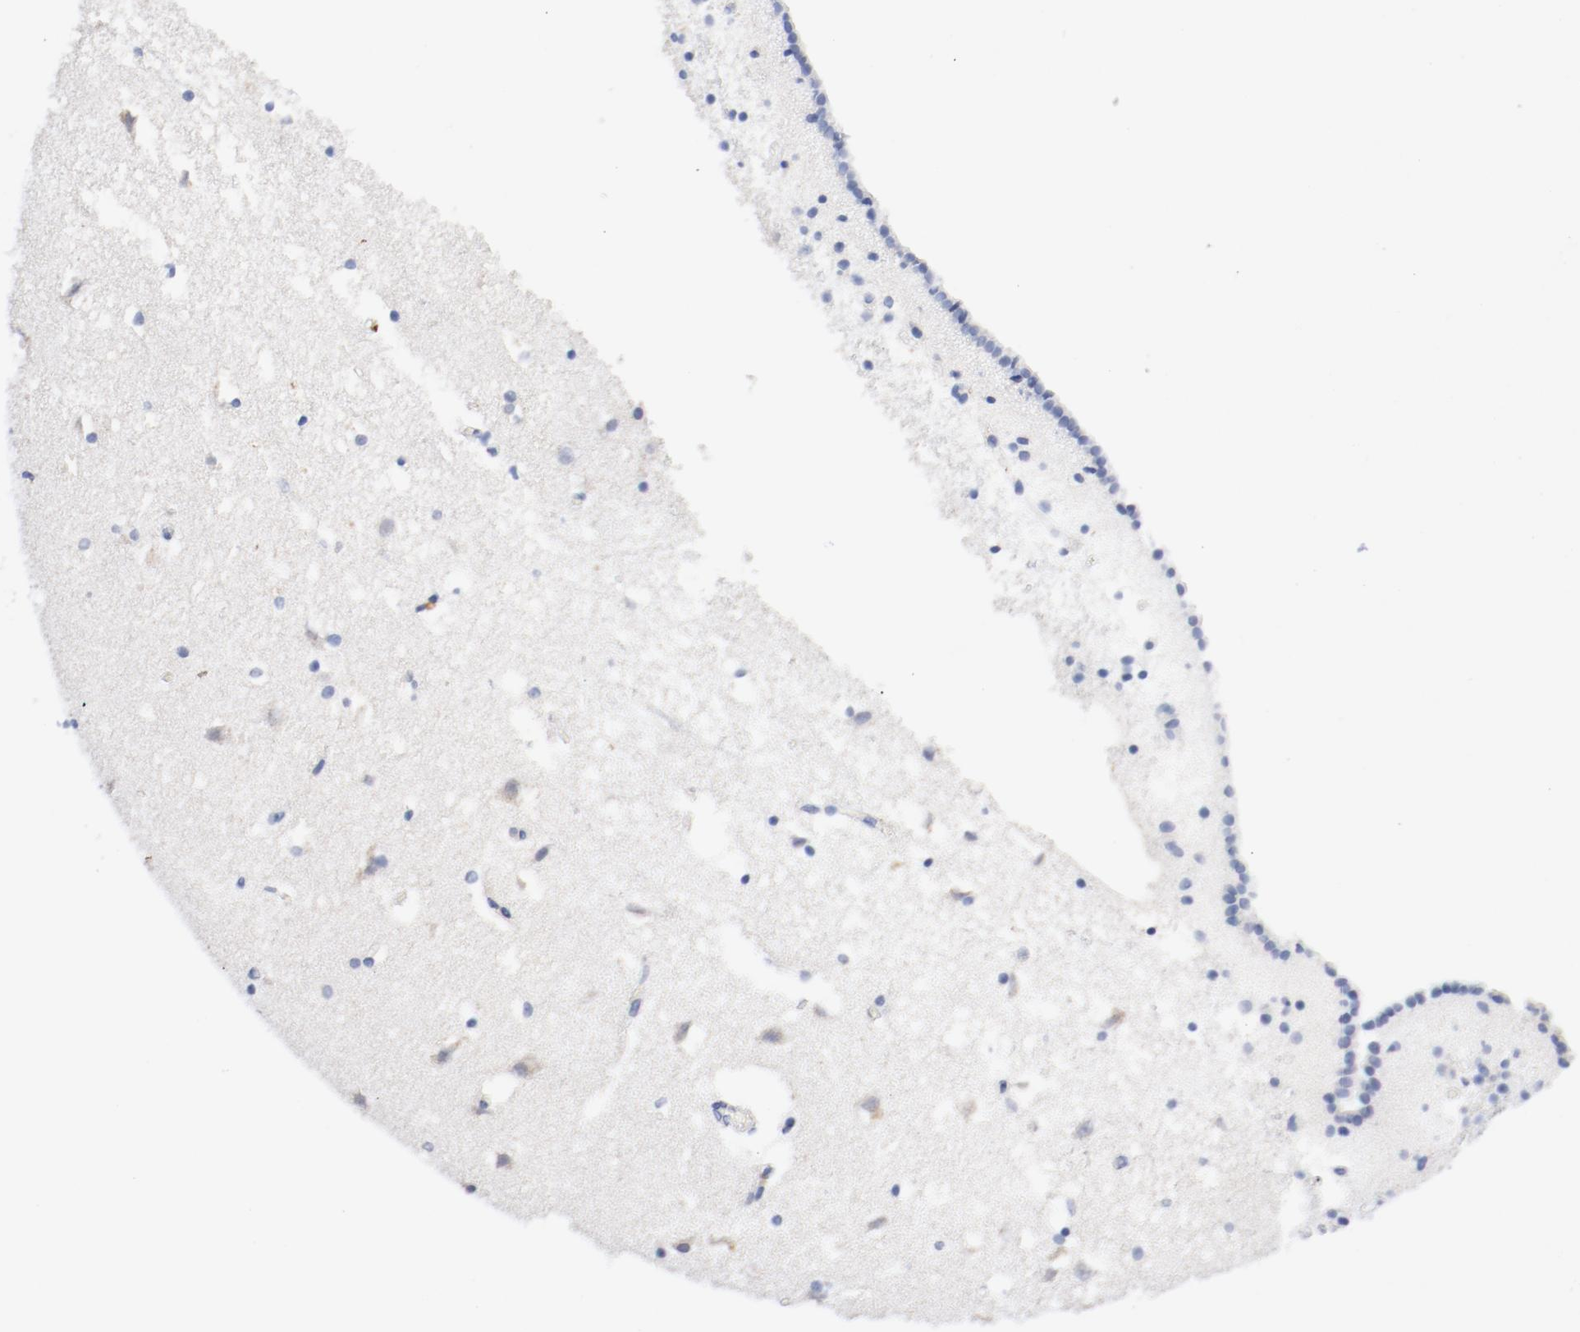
{"staining": {"intensity": "negative", "quantity": "none", "location": "none"}, "tissue": "caudate", "cell_type": "Glial cells", "image_type": "normal", "snomed": [{"axis": "morphology", "description": "Normal tissue, NOS"}, {"axis": "topography", "description": "Lateral ventricle wall"}], "caption": "Immunohistochemistry (IHC) histopathology image of normal human caudate stained for a protein (brown), which demonstrates no positivity in glial cells.", "gene": "BIRC5", "patient": {"sex": "male", "age": 45}}